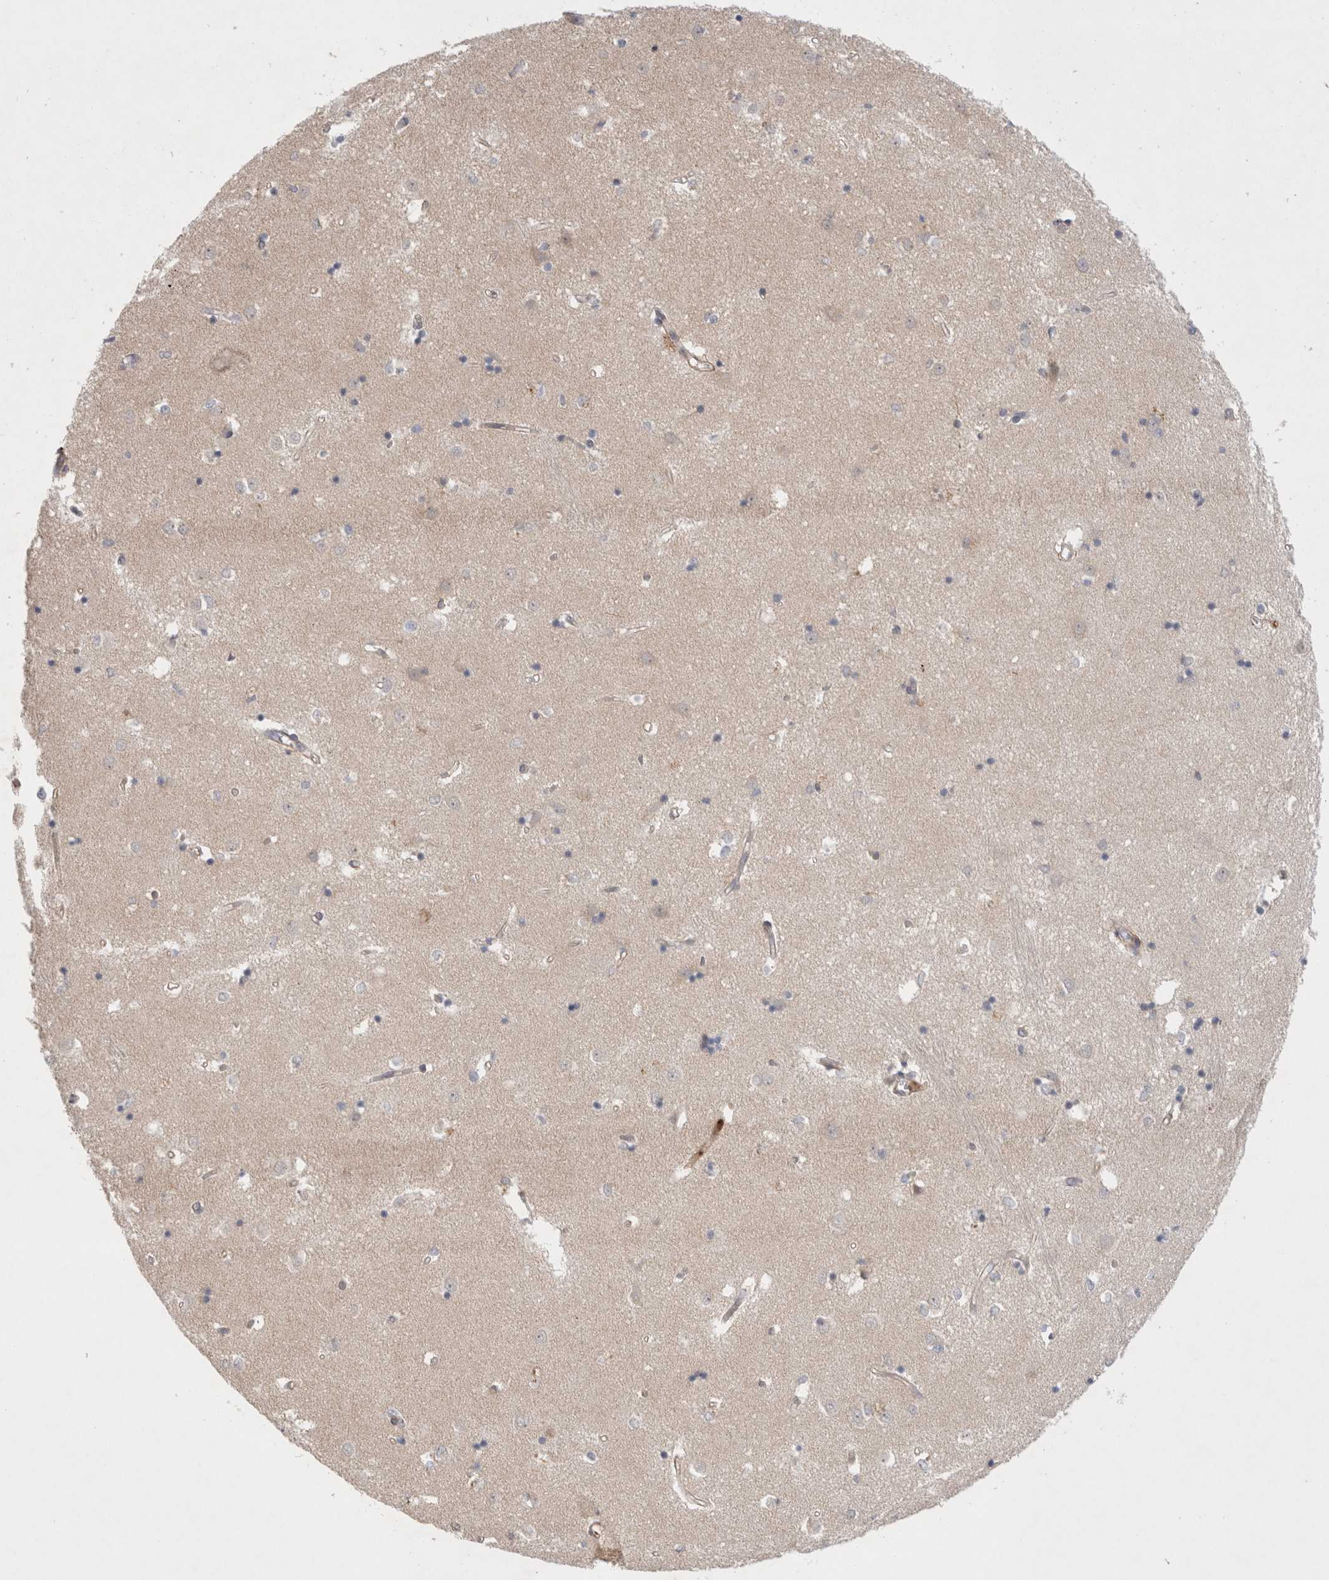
{"staining": {"intensity": "negative", "quantity": "none", "location": "none"}, "tissue": "caudate", "cell_type": "Glial cells", "image_type": "normal", "snomed": [{"axis": "morphology", "description": "Normal tissue, NOS"}, {"axis": "topography", "description": "Lateral ventricle wall"}], "caption": "The immunohistochemistry (IHC) image has no significant expression in glial cells of caudate. The staining was performed using DAB (3,3'-diaminobenzidine) to visualize the protein expression in brown, while the nuclei were stained in blue with hematoxylin (Magnification: 20x).", "gene": "GSDMB", "patient": {"sex": "male", "age": 45}}